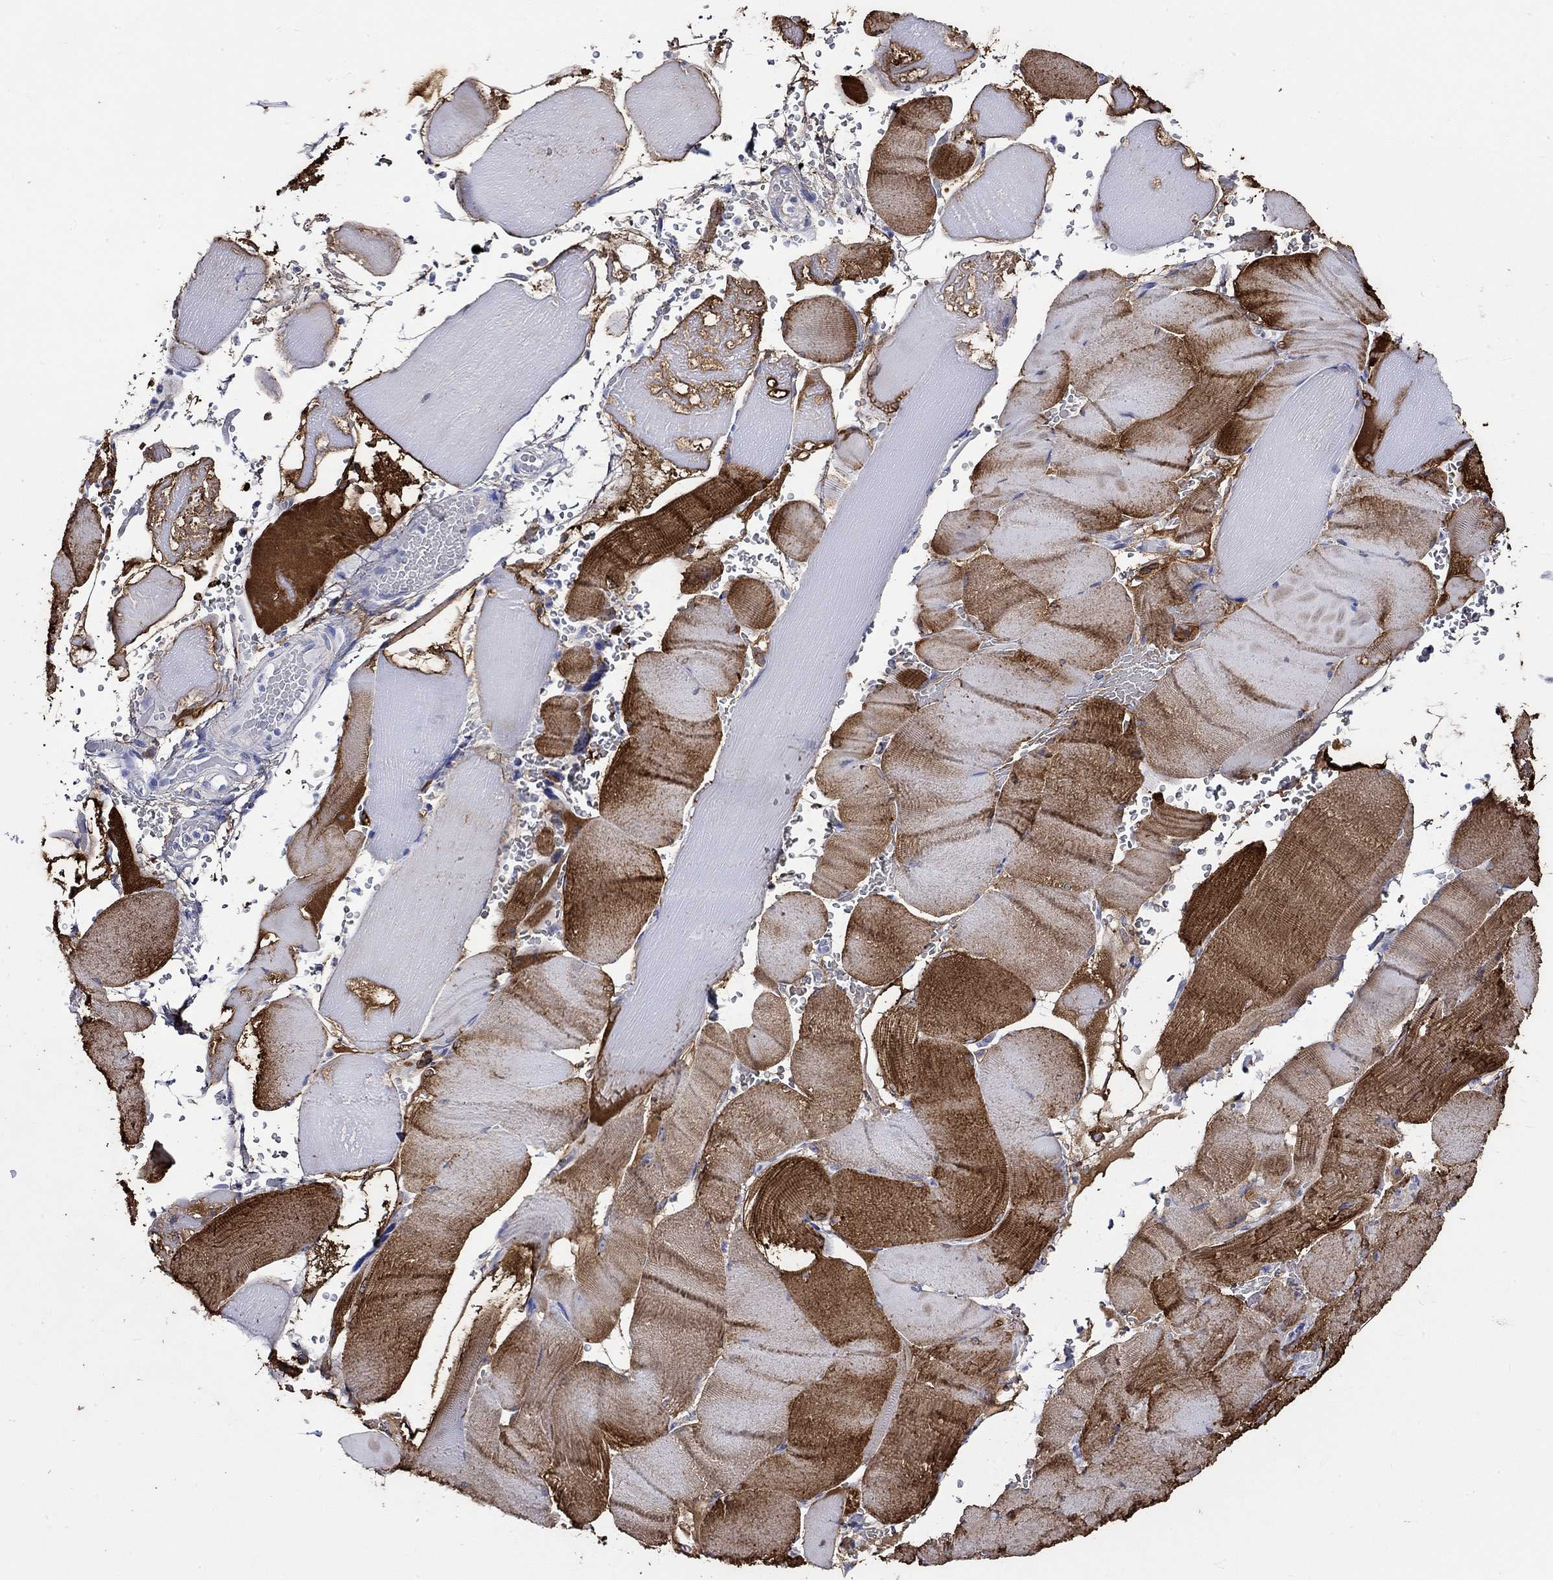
{"staining": {"intensity": "strong", "quantity": "25%-75%", "location": "cytoplasmic/membranous"}, "tissue": "skeletal muscle", "cell_type": "Myocytes", "image_type": "normal", "snomed": [{"axis": "morphology", "description": "Normal tissue, NOS"}, {"axis": "topography", "description": "Skeletal muscle"}], "caption": "Skeletal muscle stained with DAB (3,3'-diaminobenzidine) immunohistochemistry (IHC) shows high levels of strong cytoplasmic/membranous positivity in approximately 25%-75% of myocytes. Immunohistochemistry stains the protein in brown and the nuclei are stained blue.", "gene": "CRYAB", "patient": {"sex": "male", "age": 56}}